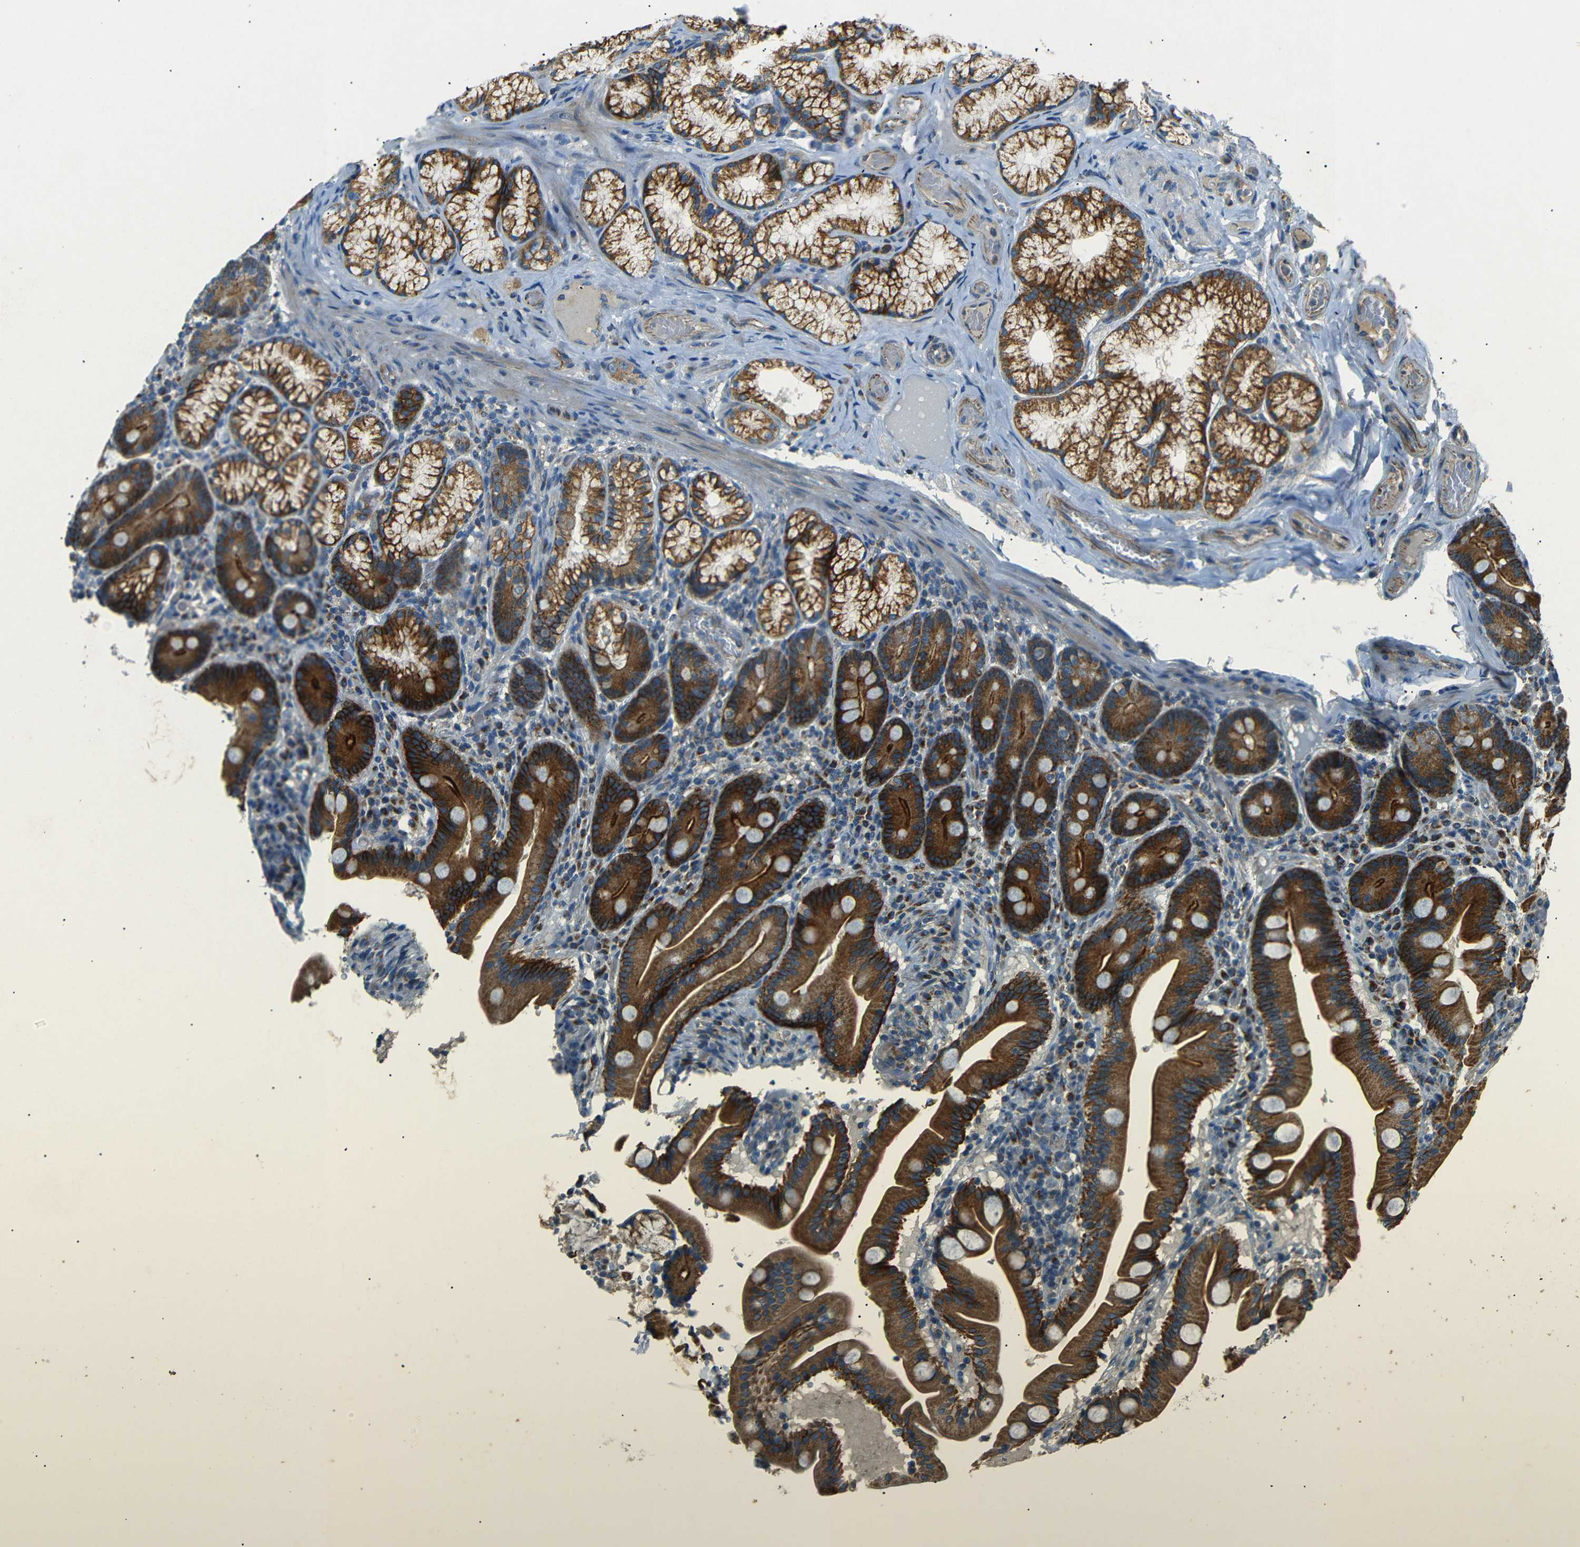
{"staining": {"intensity": "strong", "quantity": ">75%", "location": "cytoplasmic/membranous"}, "tissue": "duodenum", "cell_type": "Glandular cells", "image_type": "normal", "snomed": [{"axis": "morphology", "description": "Normal tissue, NOS"}, {"axis": "topography", "description": "Duodenum"}], "caption": "IHC micrograph of unremarkable duodenum: human duodenum stained using IHC demonstrates high levels of strong protein expression localized specifically in the cytoplasmic/membranous of glandular cells, appearing as a cytoplasmic/membranous brown color.", "gene": "NETO2", "patient": {"sex": "male", "age": 54}}